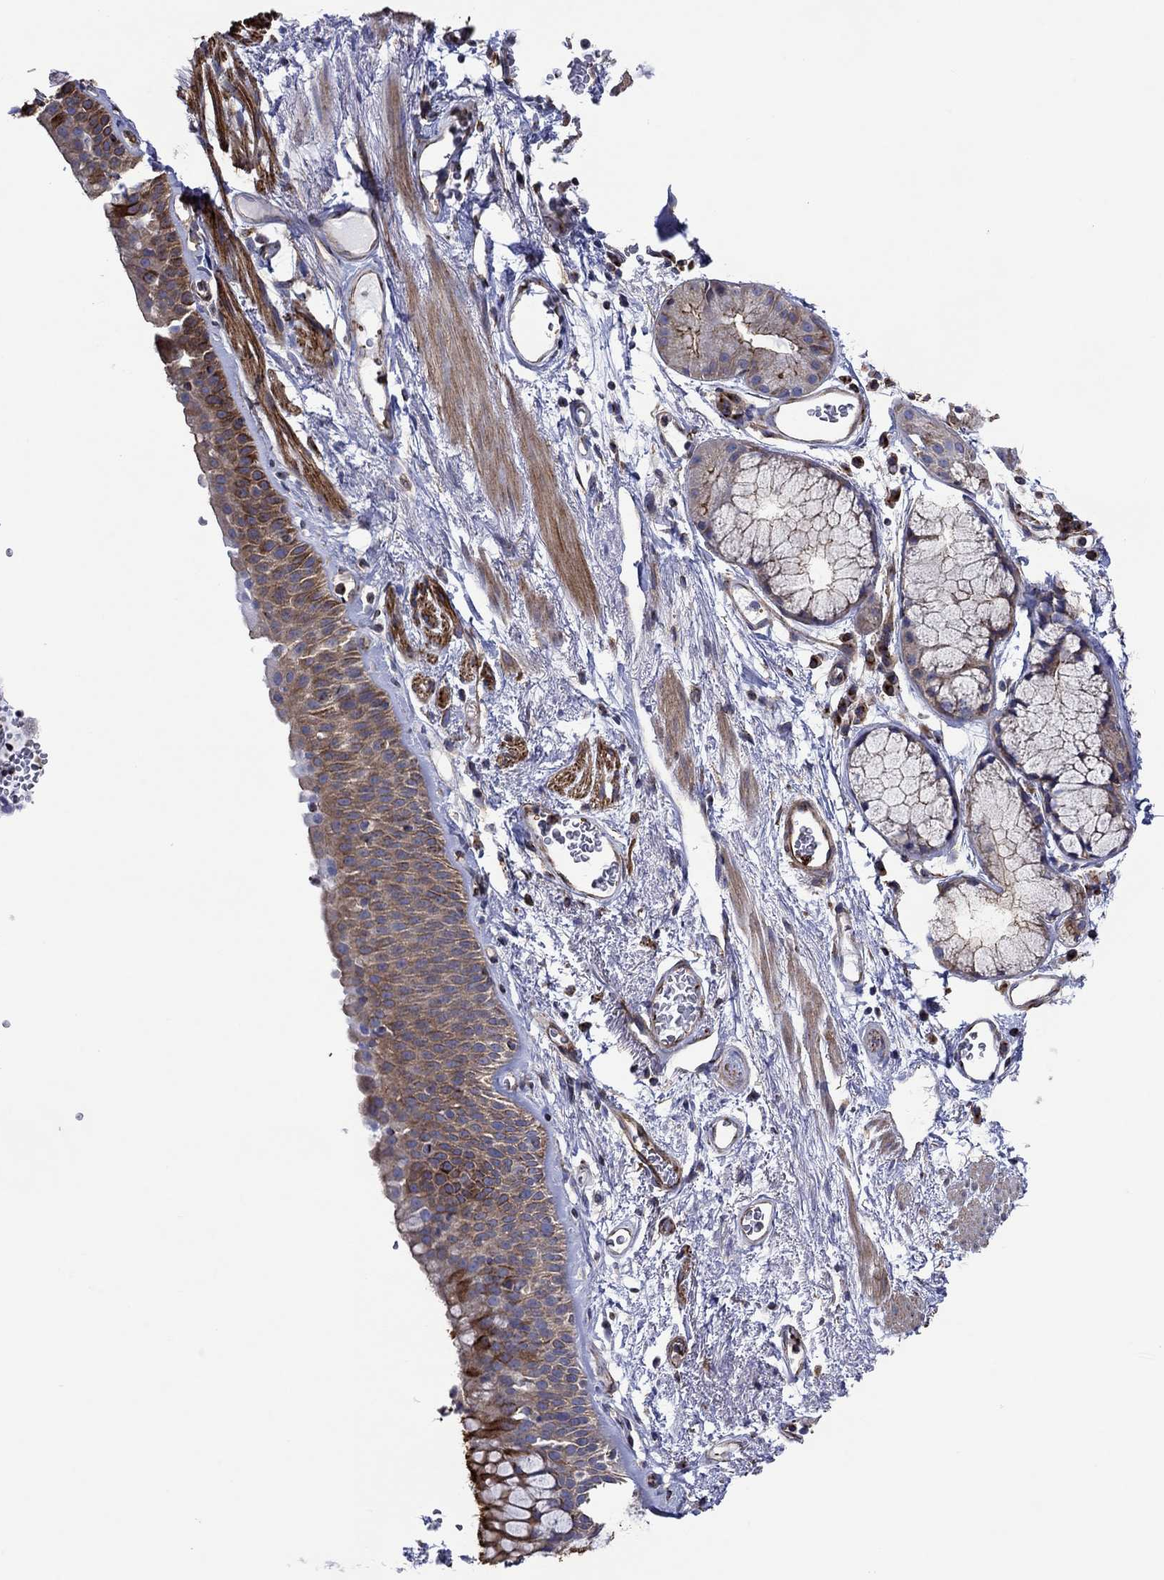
{"staining": {"intensity": "strong", "quantity": "25%-75%", "location": "cytoplasmic/membranous"}, "tissue": "bronchus", "cell_type": "Respiratory epithelial cells", "image_type": "normal", "snomed": [{"axis": "morphology", "description": "Normal tissue, NOS"}, {"axis": "topography", "description": "Bronchus"}, {"axis": "topography", "description": "Lung"}], "caption": "Bronchus was stained to show a protein in brown. There is high levels of strong cytoplasmic/membranous staining in approximately 25%-75% of respiratory epithelial cells. (Brightfield microscopy of DAB IHC at high magnification).", "gene": "TPRN", "patient": {"sex": "female", "age": 57}}